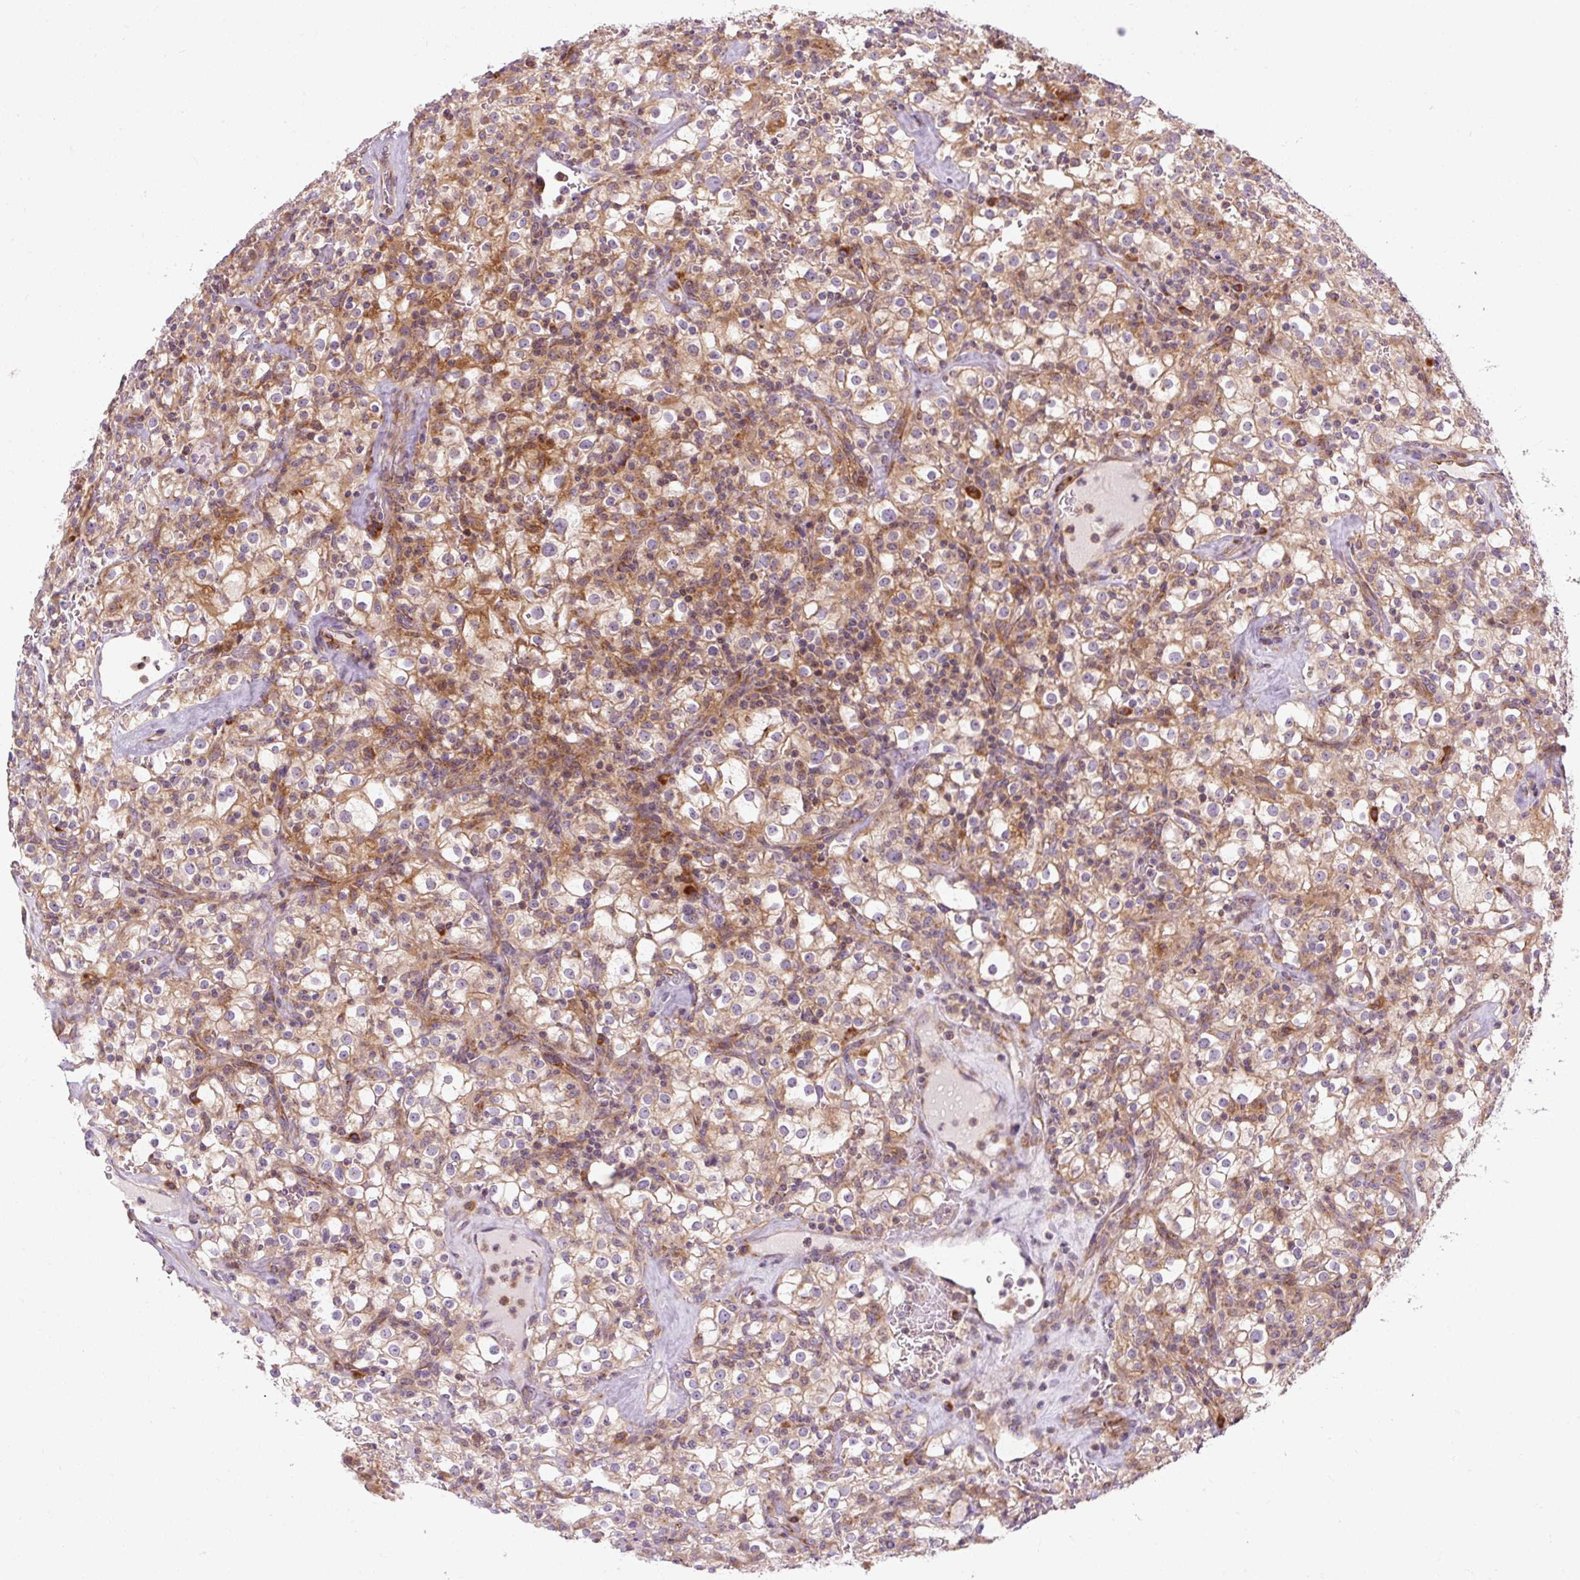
{"staining": {"intensity": "moderate", "quantity": ">75%", "location": "cytoplasmic/membranous"}, "tissue": "renal cancer", "cell_type": "Tumor cells", "image_type": "cancer", "snomed": [{"axis": "morphology", "description": "Adenocarcinoma, NOS"}, {"axis": "topography", "description": "Kidney"}], "caption": "Renal adenocarcinoma stained with a protein marker displays moderate staining in tumor cells.", "gene": "PRSS48", "patient": {"sex": "female", "age": 74}}